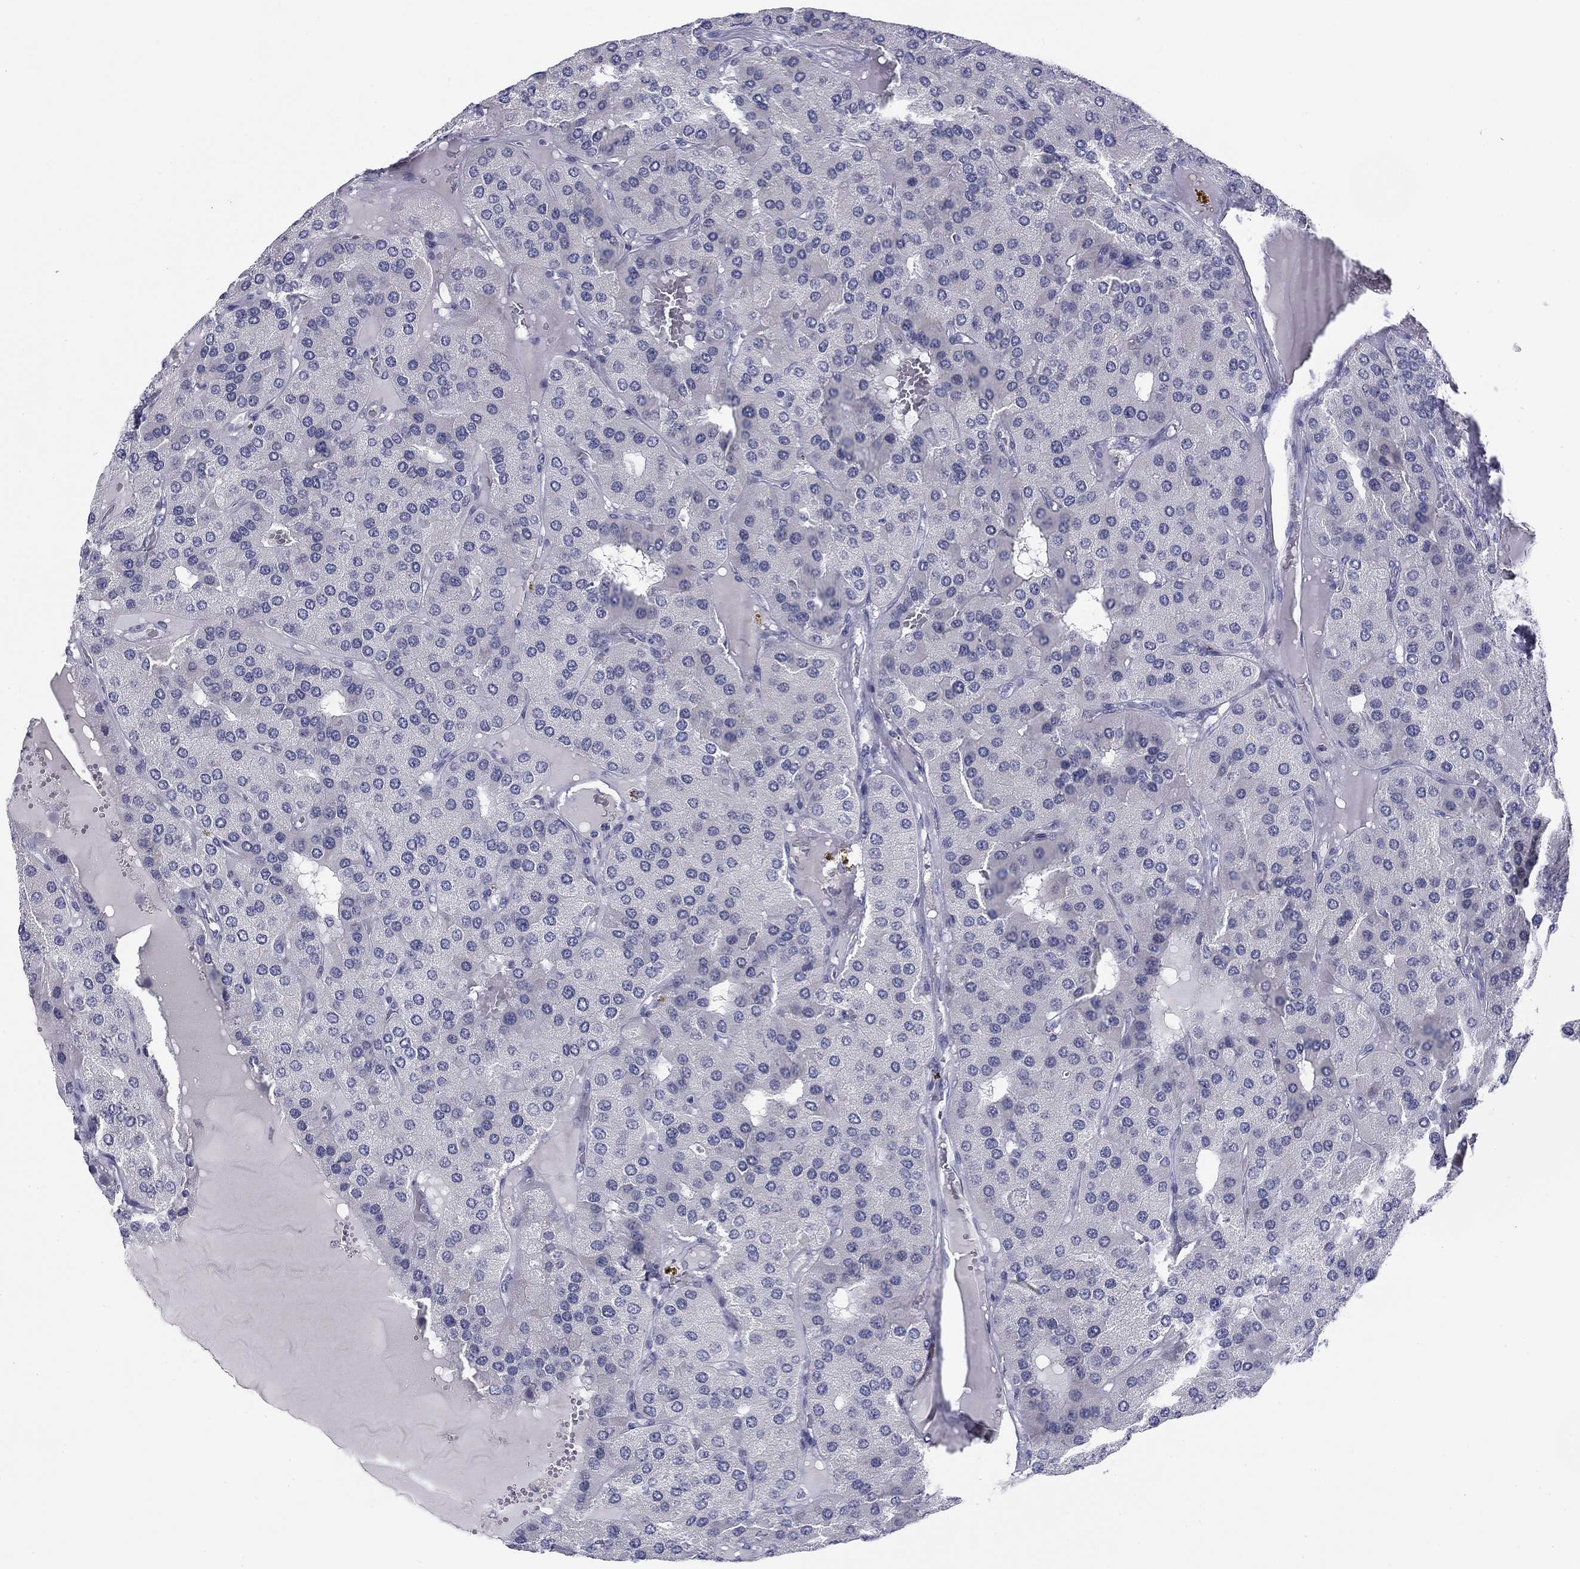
{"staining": {"intensity": "negative", "quantity": "none", "location": "none"}, "tissue": "parathyroid gland", "cell_type": "Glandular cells", "image_type": "normal", "snomed": [{"axis": "morphology", "description": "Normal tissue, NOS"}, {"axis": "morphology", "description": "Adenoma, NOS"}, {"axis": "topography", "description": "Parathyroid gland"}], "caption": "High power microscopy micrograph of an immunohistochemistry image of unremarkable parathyroid gland, revealing no significant positivity in glandular cells.", "gene": "PRPH", "patient": {"sex": "female", "age": 86}}